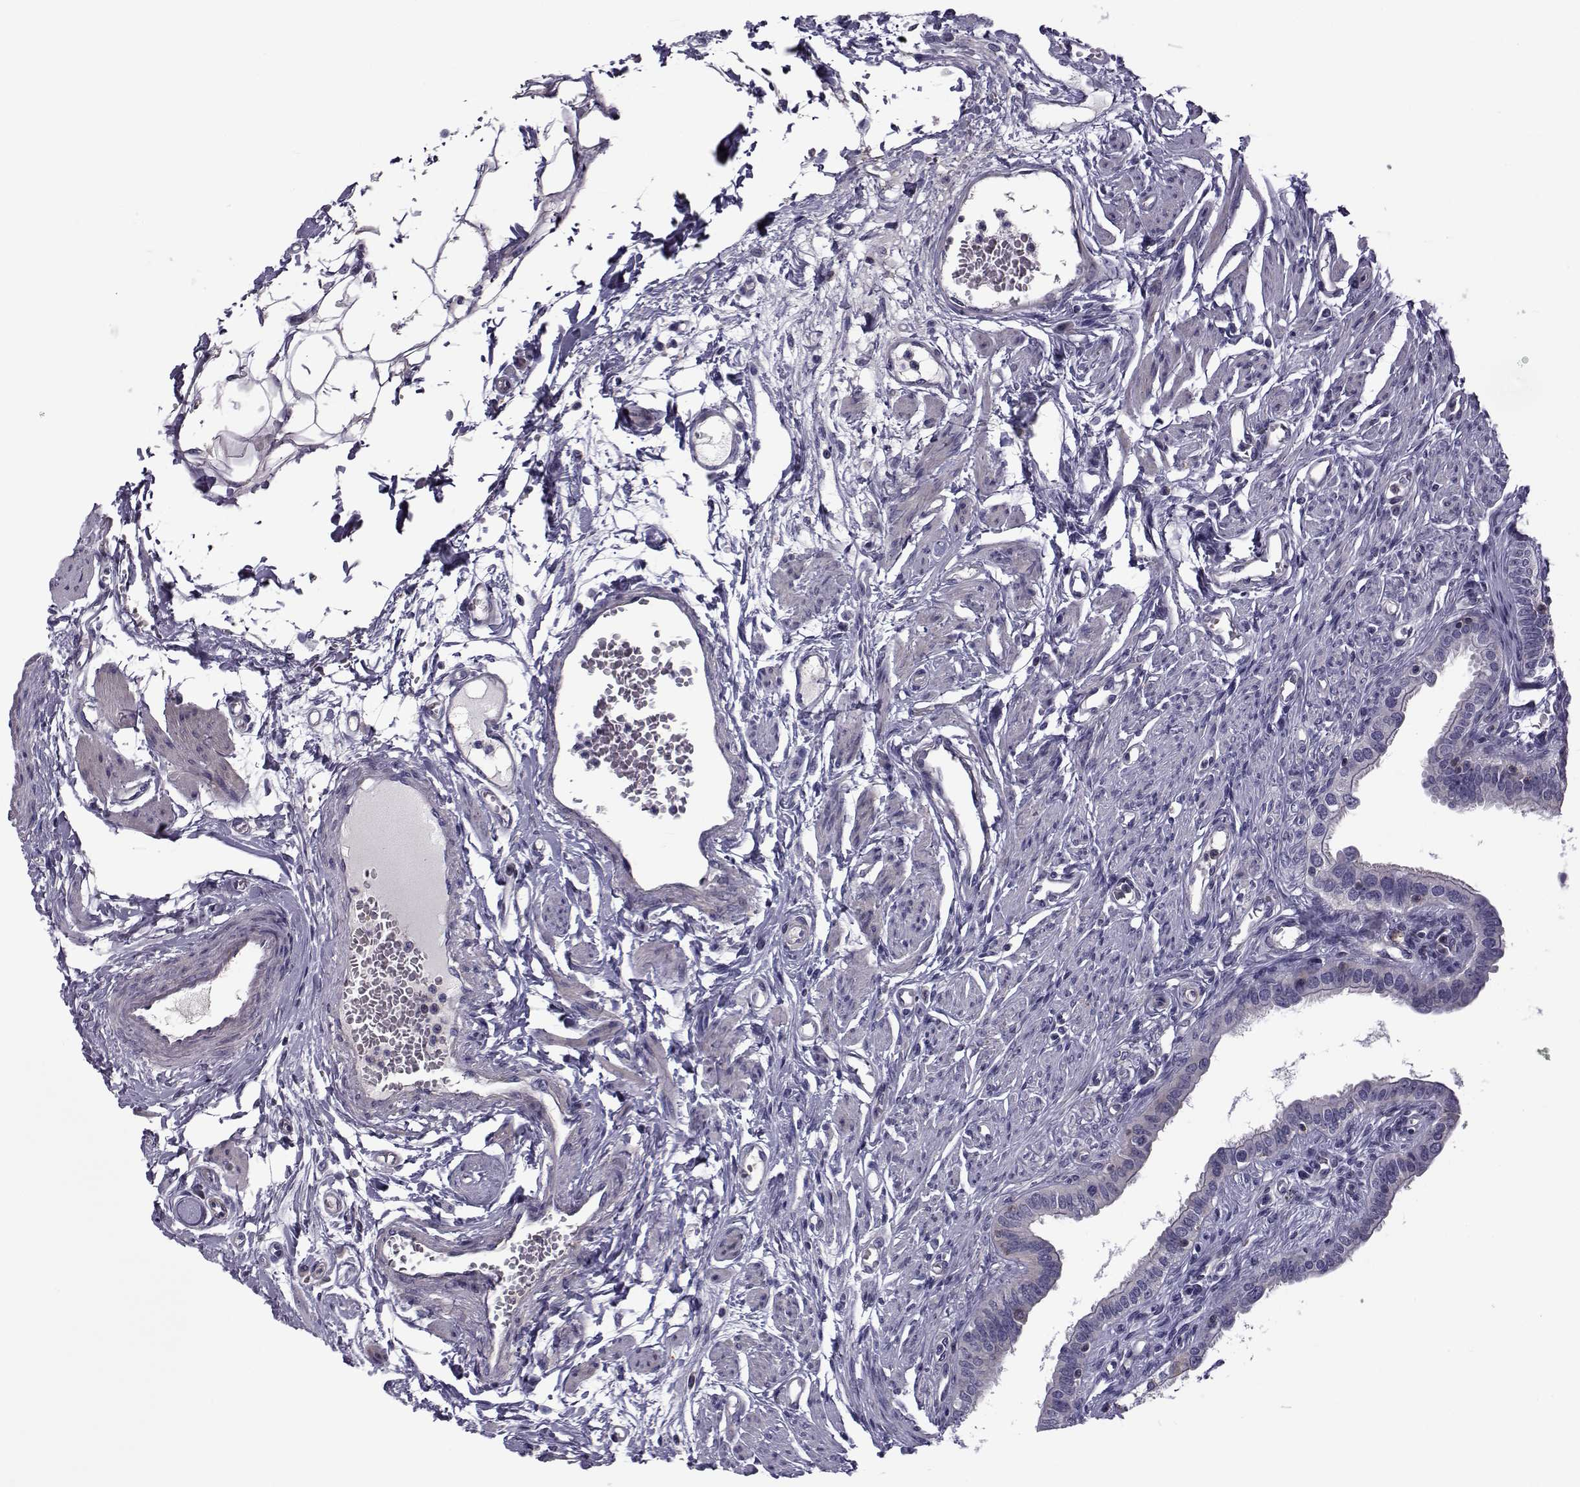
{"staining": {"intensity": "negative", "quantity": "none", "location": "none"}, "tissue": "fallopian tube", "cell_type": "Glandular cells", "image_type": "normal", "snomed": [{"axis": "morphology", "description": "Normal tissue, NOS"}, {"axis": "morphology", "description": "Carcinoma, endometroid"}, {"axis": "topography", "description": "Fallopian tube"}, {"axis": "topography", "description": "Ovary"}], "caption": "Immunohistochemistry (IHC) histopathology image of normal fallopian tube: human fallopian tube stained with DAB (3,3'-diaminobenzidine) displays no significant protein staining in glandular cells.", "gene": "LRRC27", "patient": {"sex": "female", "age": 42}}